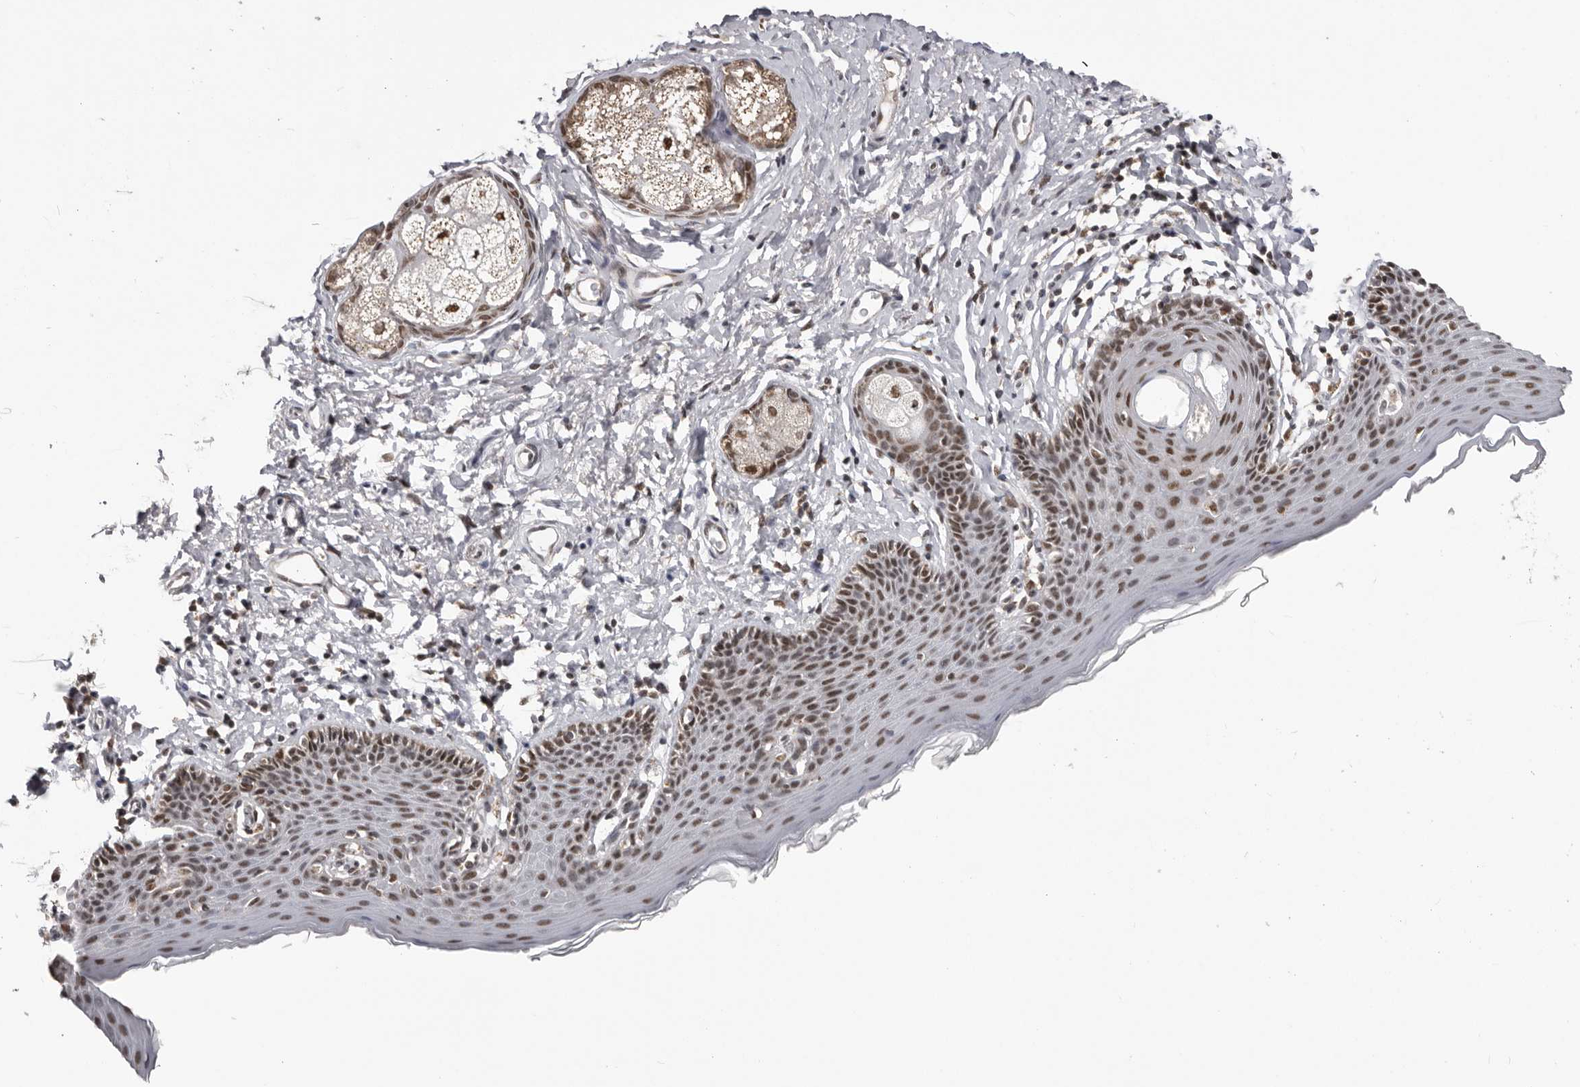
{"staining": {"intensity": "moderate", "quantity": ">75%", "location": "nuclear"}, "tissue": "skin", "cell_type": "Epidermal cells", "image_type": "normal", "snomed": [{"axis": "morphology", "description": "Normal tissue, NOS"}, {"axis": "topography", "description": "Vulva"}], "caption": "Epidermal cells exhibit medium levels of moderate nuclear staining in approximately >75% of cells in normal human skin.", "gene": "C17orf99", "patient": {"sex": "female", "age": 66}}